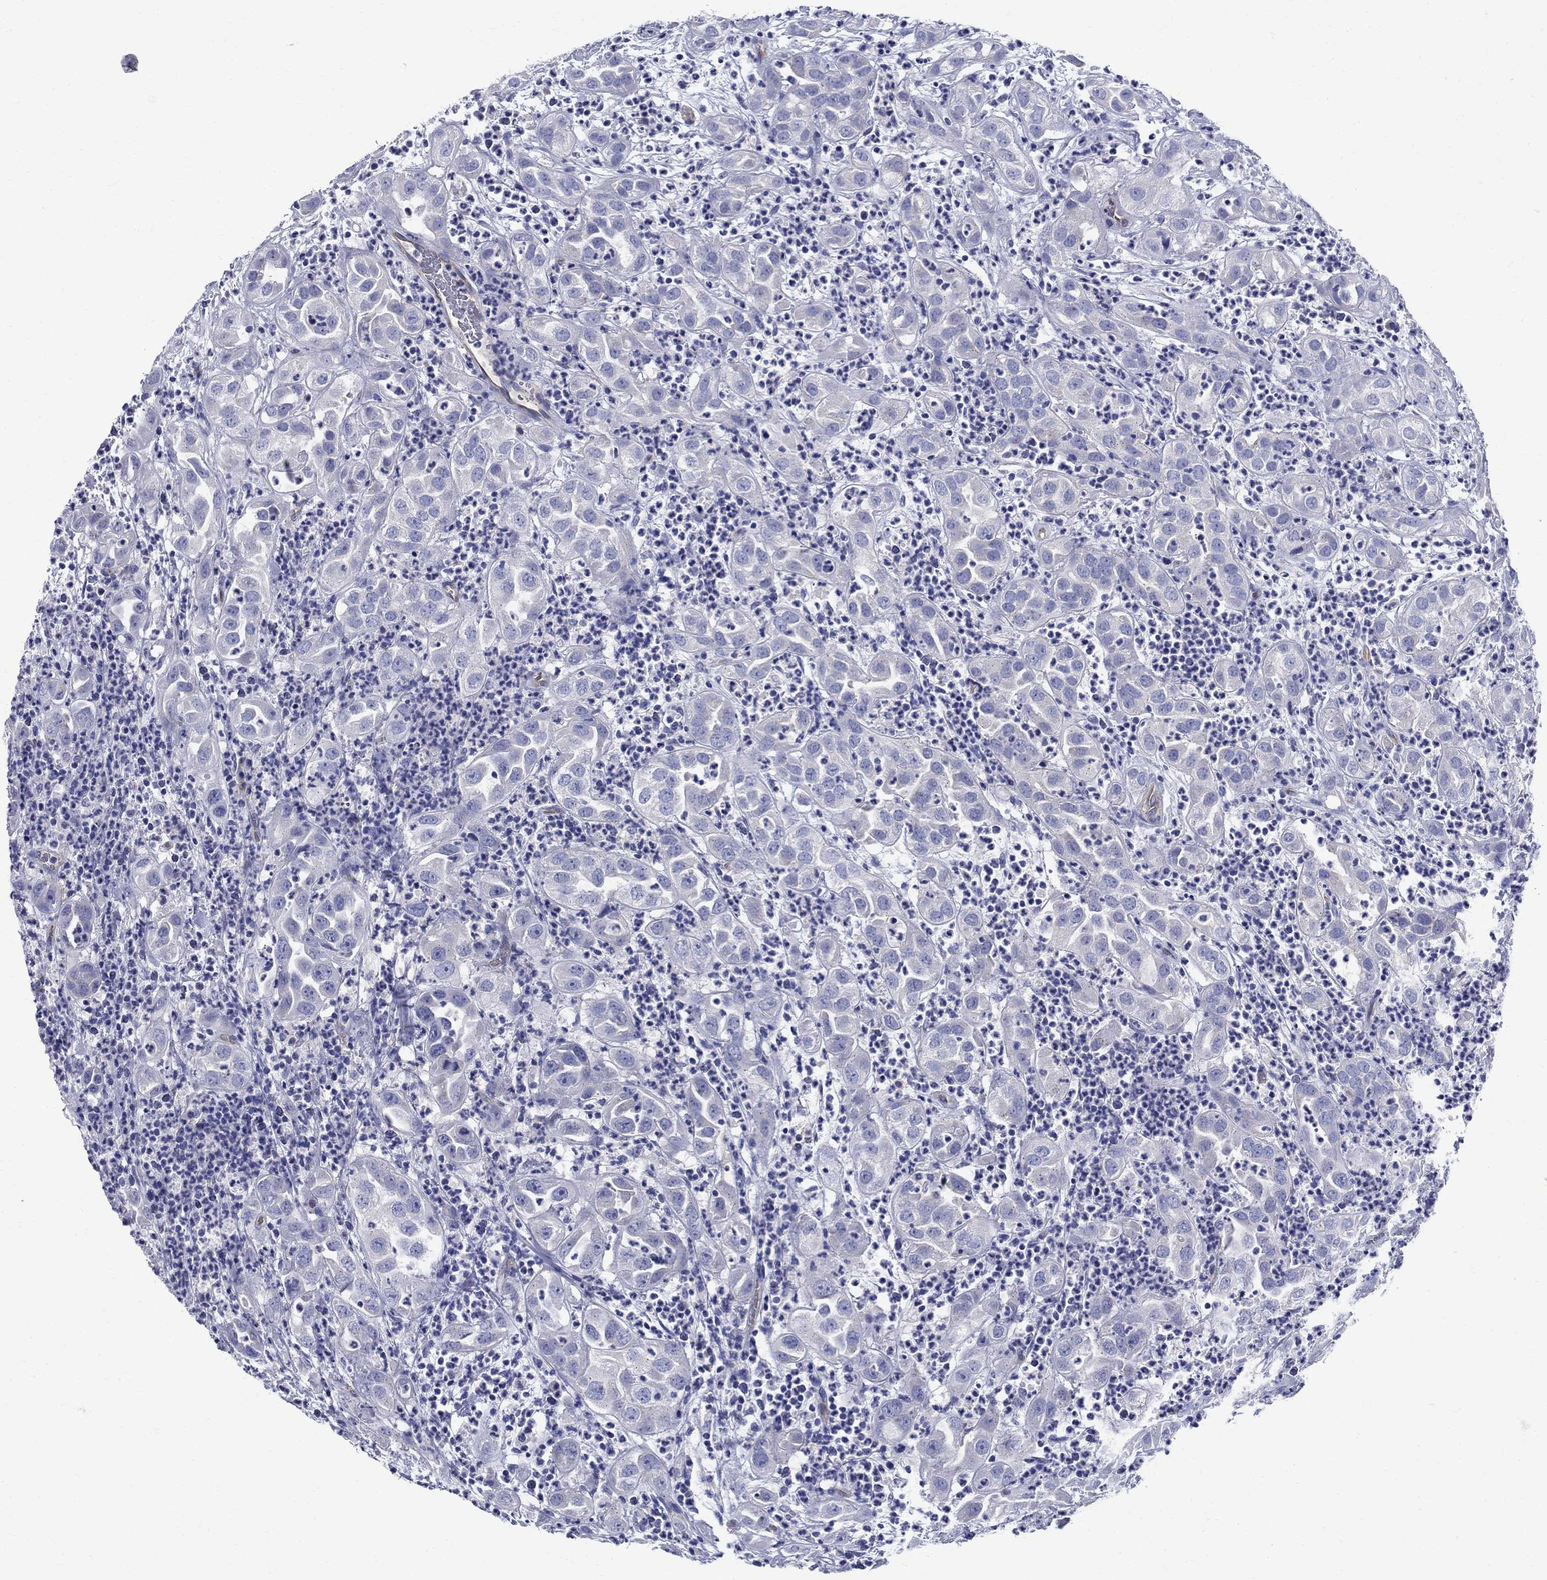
{"staining": {"intensity": "negative", "quantity": "none", "location": "none"}, "tissue": "urothelial cancer", "cell_type": "Tumor cells", "image_type": "cancer", "snomed": [{"axis": "morphology", "description": "Urothelial carcinoma, High grade"}, {"axis": "topography", "description": "Urinary bladder"}], "caption": "Protein analysis of urothelial cancer shows no significant expression in tumor cells. (Immunohistochemistry (ihc), brightfield microscopy, high magnification).", "gene": "SMCP", "patient": {"sex": "female", "age": 41}}